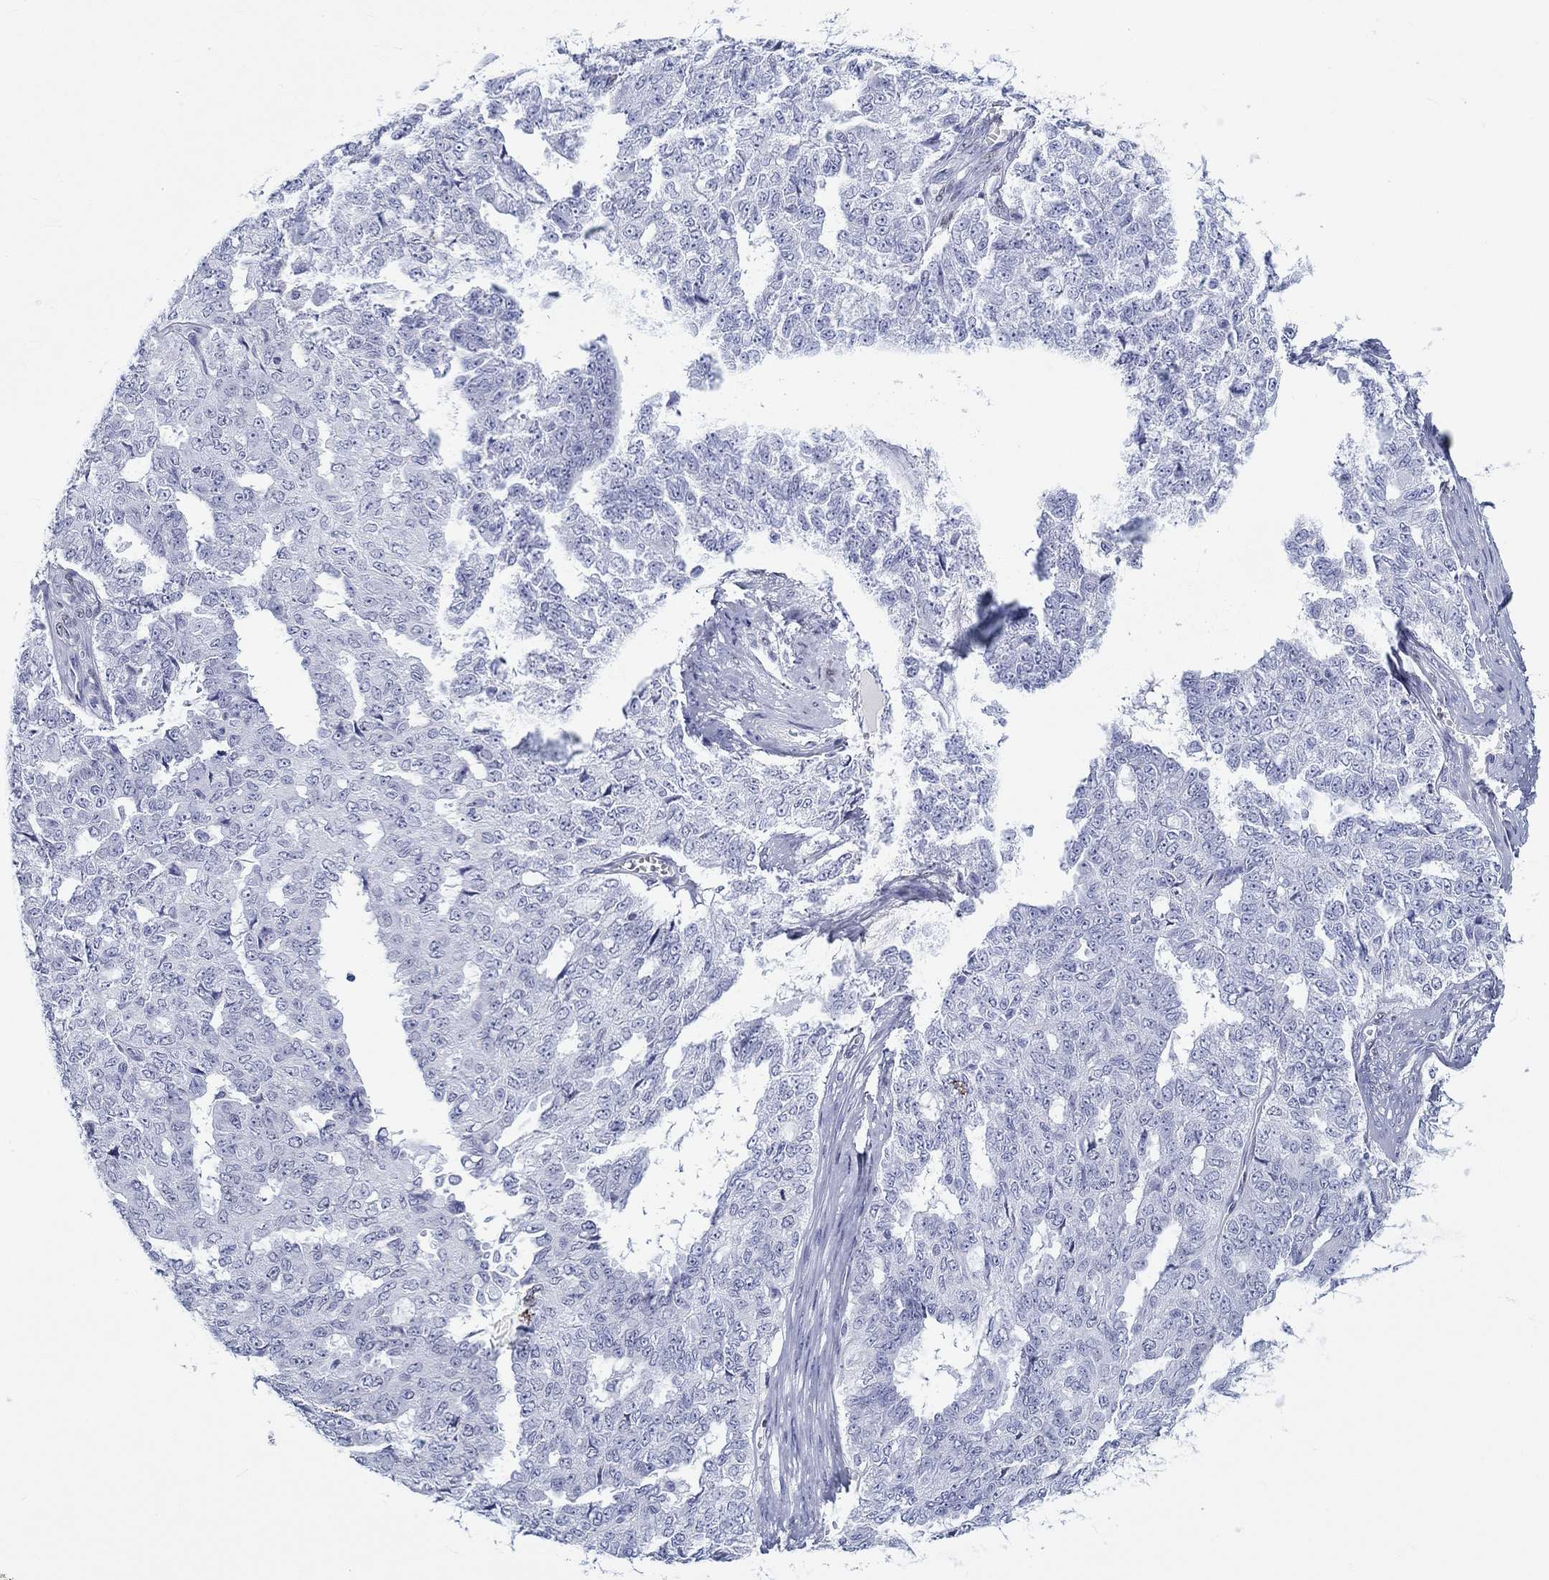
{"staining": {"intensity": "negative", "quantity": "none", "location": "none"}, "tissue": "ovarian cancer", "cell_type": "Tumor cells", "image_type": "cancer", "snomed": [{"axis": "morphology", "description": "Cystadenocarcinoma, serous, NOS"}, {"axis": "topography", "description": "Ovary"}], "caption": "Immunohistochemistry image of human ovarian cancer (serous cystadenocarcinoma) stained for a protein (brown), which demonstrates no positivity in tumor cells.", "gene": "H1-1", "patient": {"sex": "female", "age": 71}}